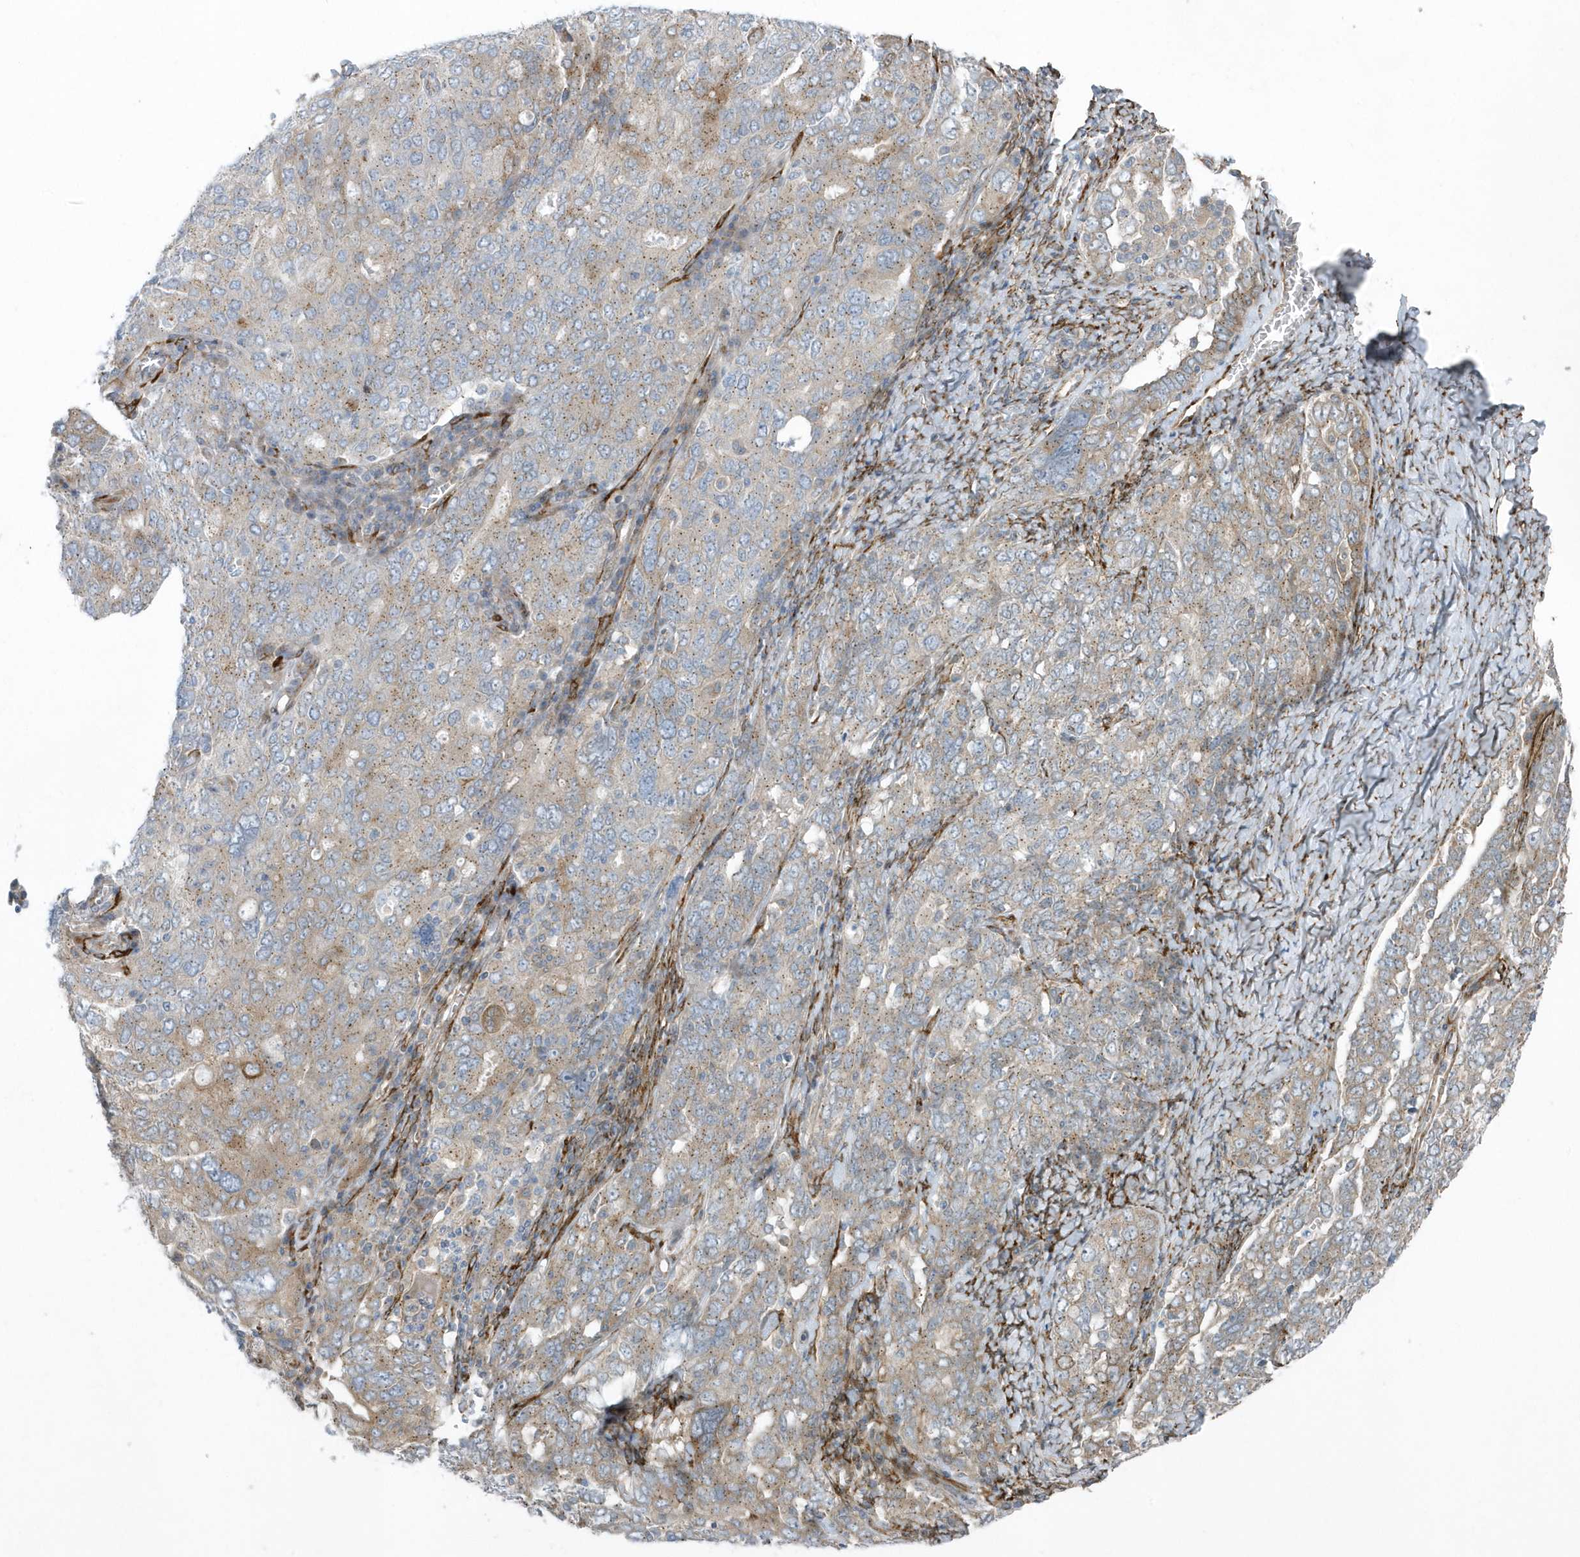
{"staining": {"intensity": "moderate", "quantity": "25%-75%", "location": "cytoplasmic/membranous"}, "tissue": "ovarian cancer", "cell_type": "Tumor cells", "image_type": "cancer", "snomed": [{"axis": "morphology", "description": "Carcinoma, endometroid"}, {"axis": "topography", "description": "Ovary"}], "caption": "Protein positivity by immunohistochemistry exhibits moderate cytoplasmic/membranous positivity in approximately 25%-75% of tumor cells in endometroid carcinoma (ovarian).", "gene": "FAM98A", "patient": {"sex": "female", "age": 62}}